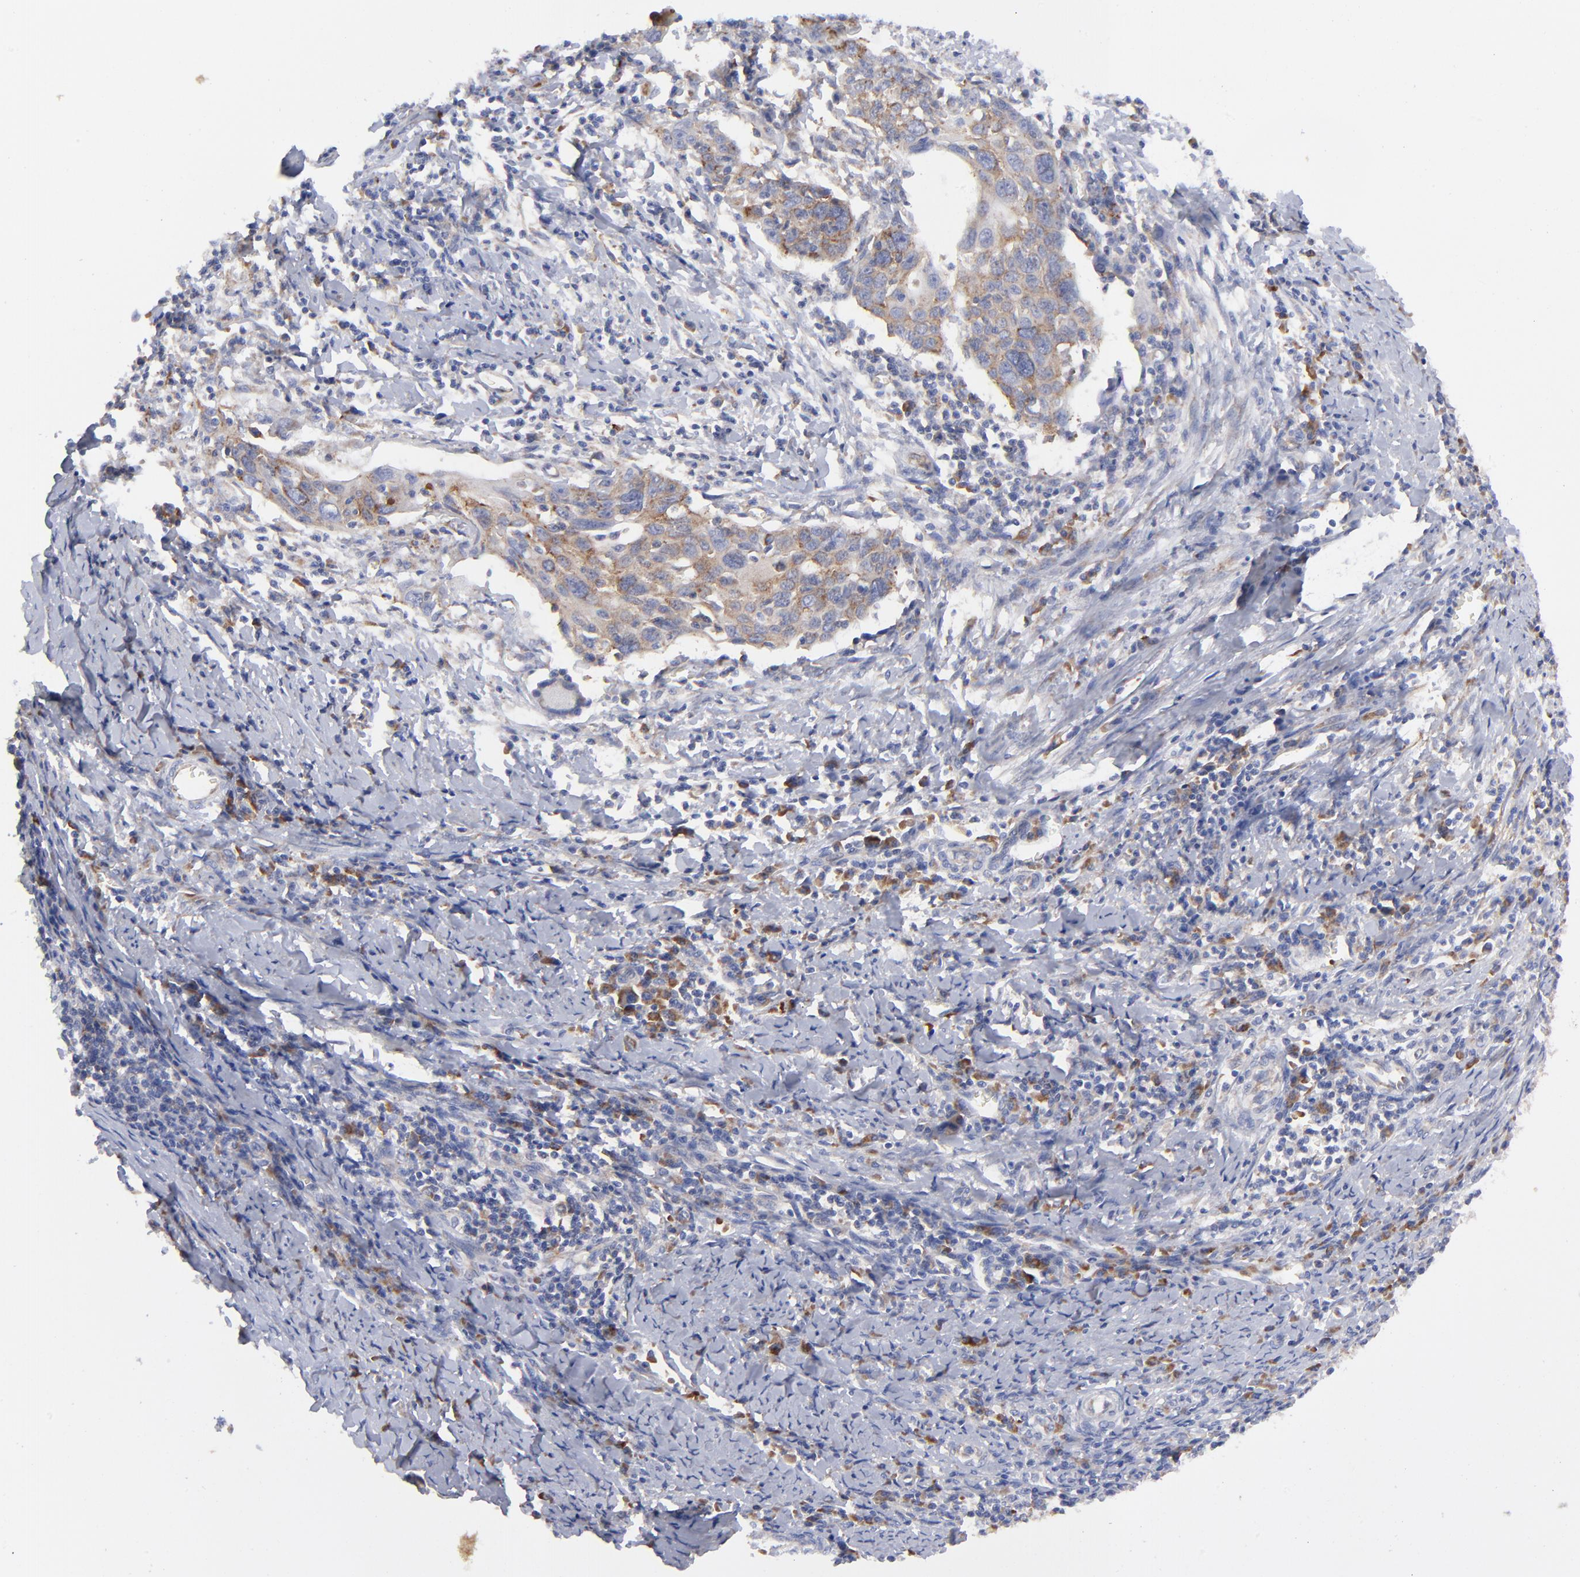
{"staining": {"intensity": "moderate", "quantity": ">75%", "location": "cytoplasmic/membranous"}, "tissue": "cervical cancer", "cell_type": "Tumor cells", "image_type": "cancer", "snomed": [{"axis": "morphology", "description": "Squamous cell carcinoma, NOS"}, {"axis": "topography", "description": "Cervix"}], "caption": "Immunohistochemistry (IHC) histopathology image of cervical cancer (squamous cell carcinoma) stained for a protein (brown), which displays medium levels of moderate cytoplasmic/membranous positivity in about >75% of tumor cells.", "gene": "EIF2AK2", "patient": {"sex": "female", "age": 54}}